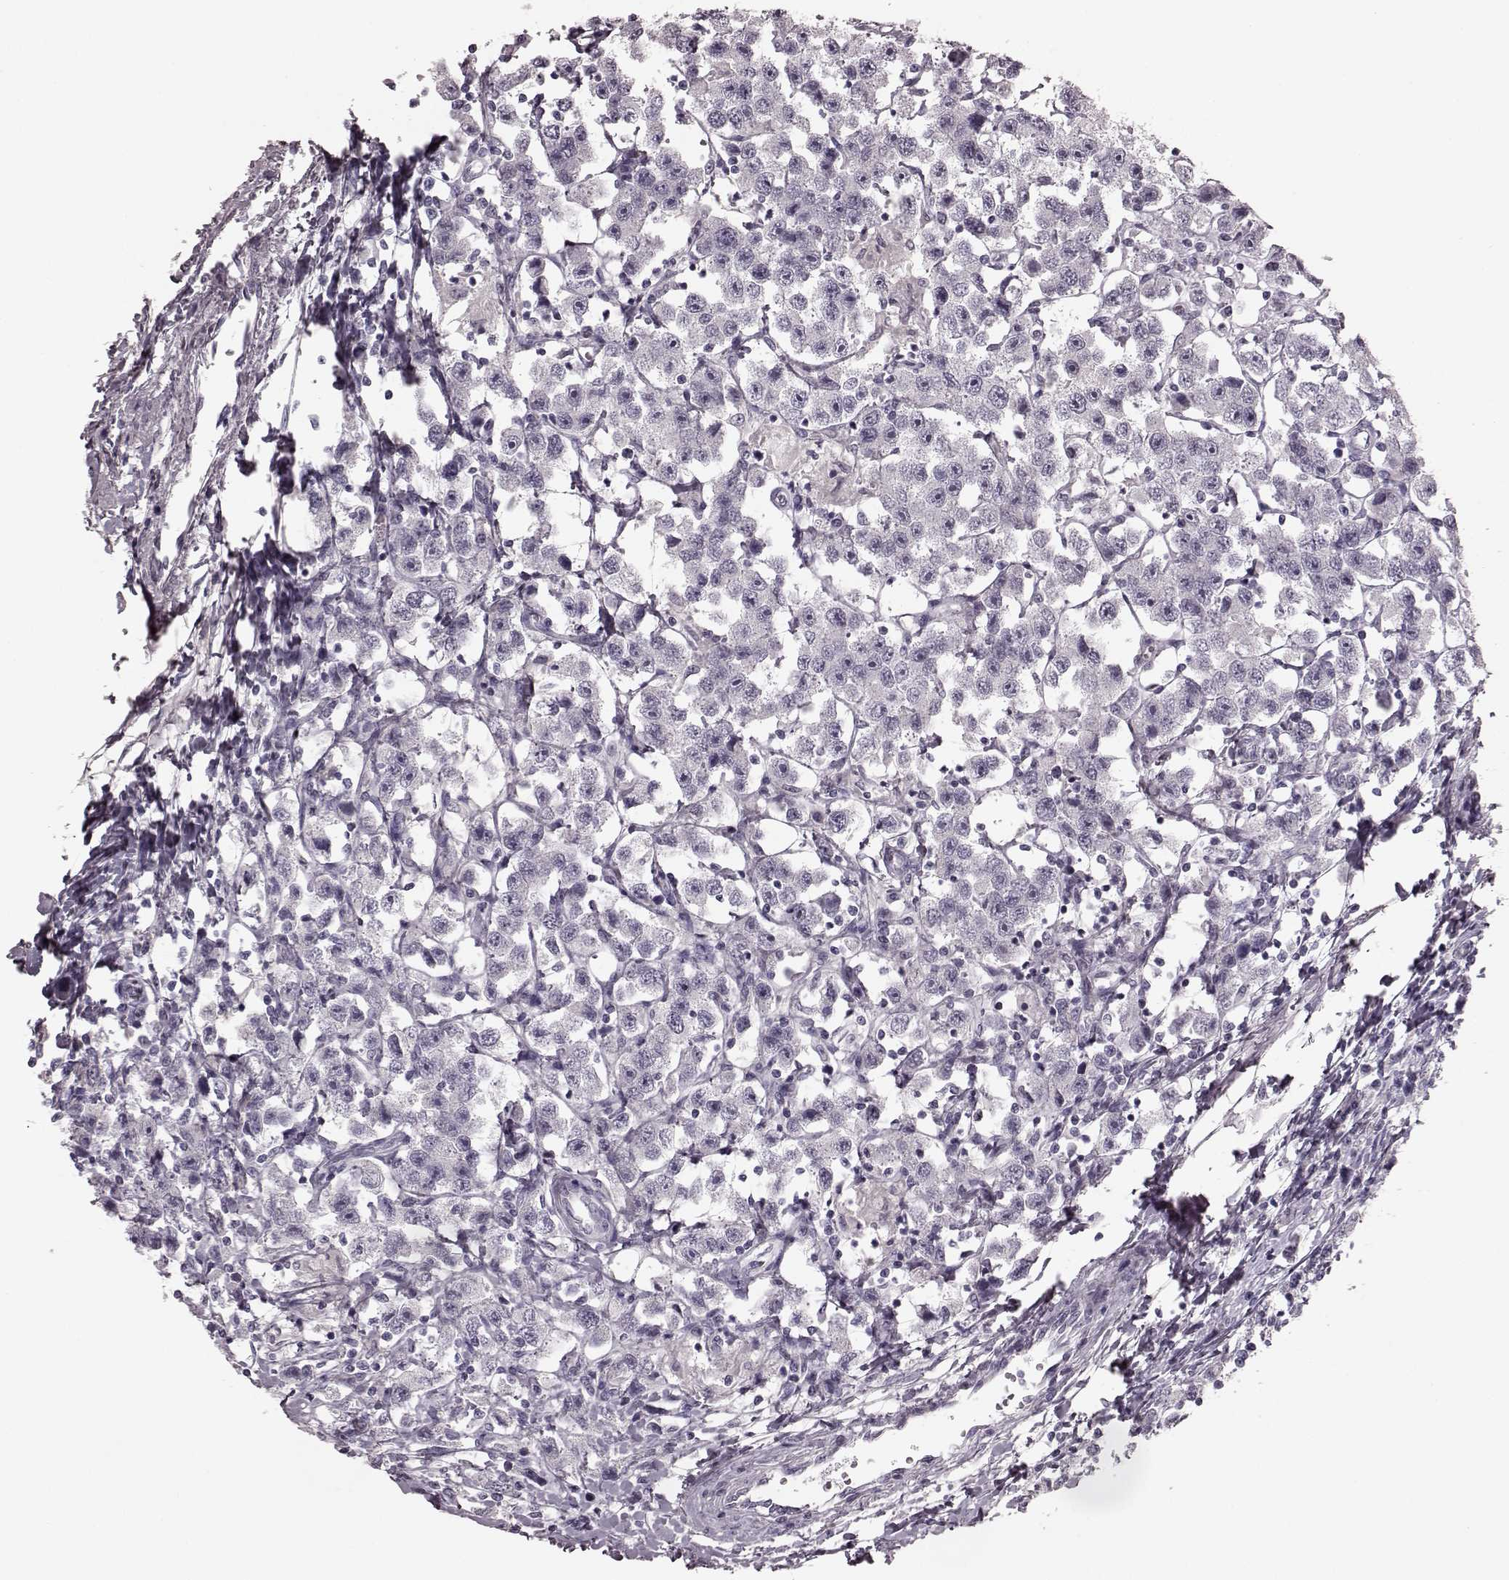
{"staining": {"intensity": "negative", "quantity": "none", "location": "none"}, "tissue": "testis cancer", "cell_type": "Tumor cells", "image_type": "cancer", "snomed": [{"axis": "morphology", "description": "Seminoma, NOS"}, {"axis": "topography", "description": "Testis"}], "caption": "A high-resolution micrograph shows immunohistochemistry (IHC) staining of testis cancer, which exhibits no significant staining in tumor cells.", "gene": "TRPM1", "patient": {"sex": "male", "age": 45}}